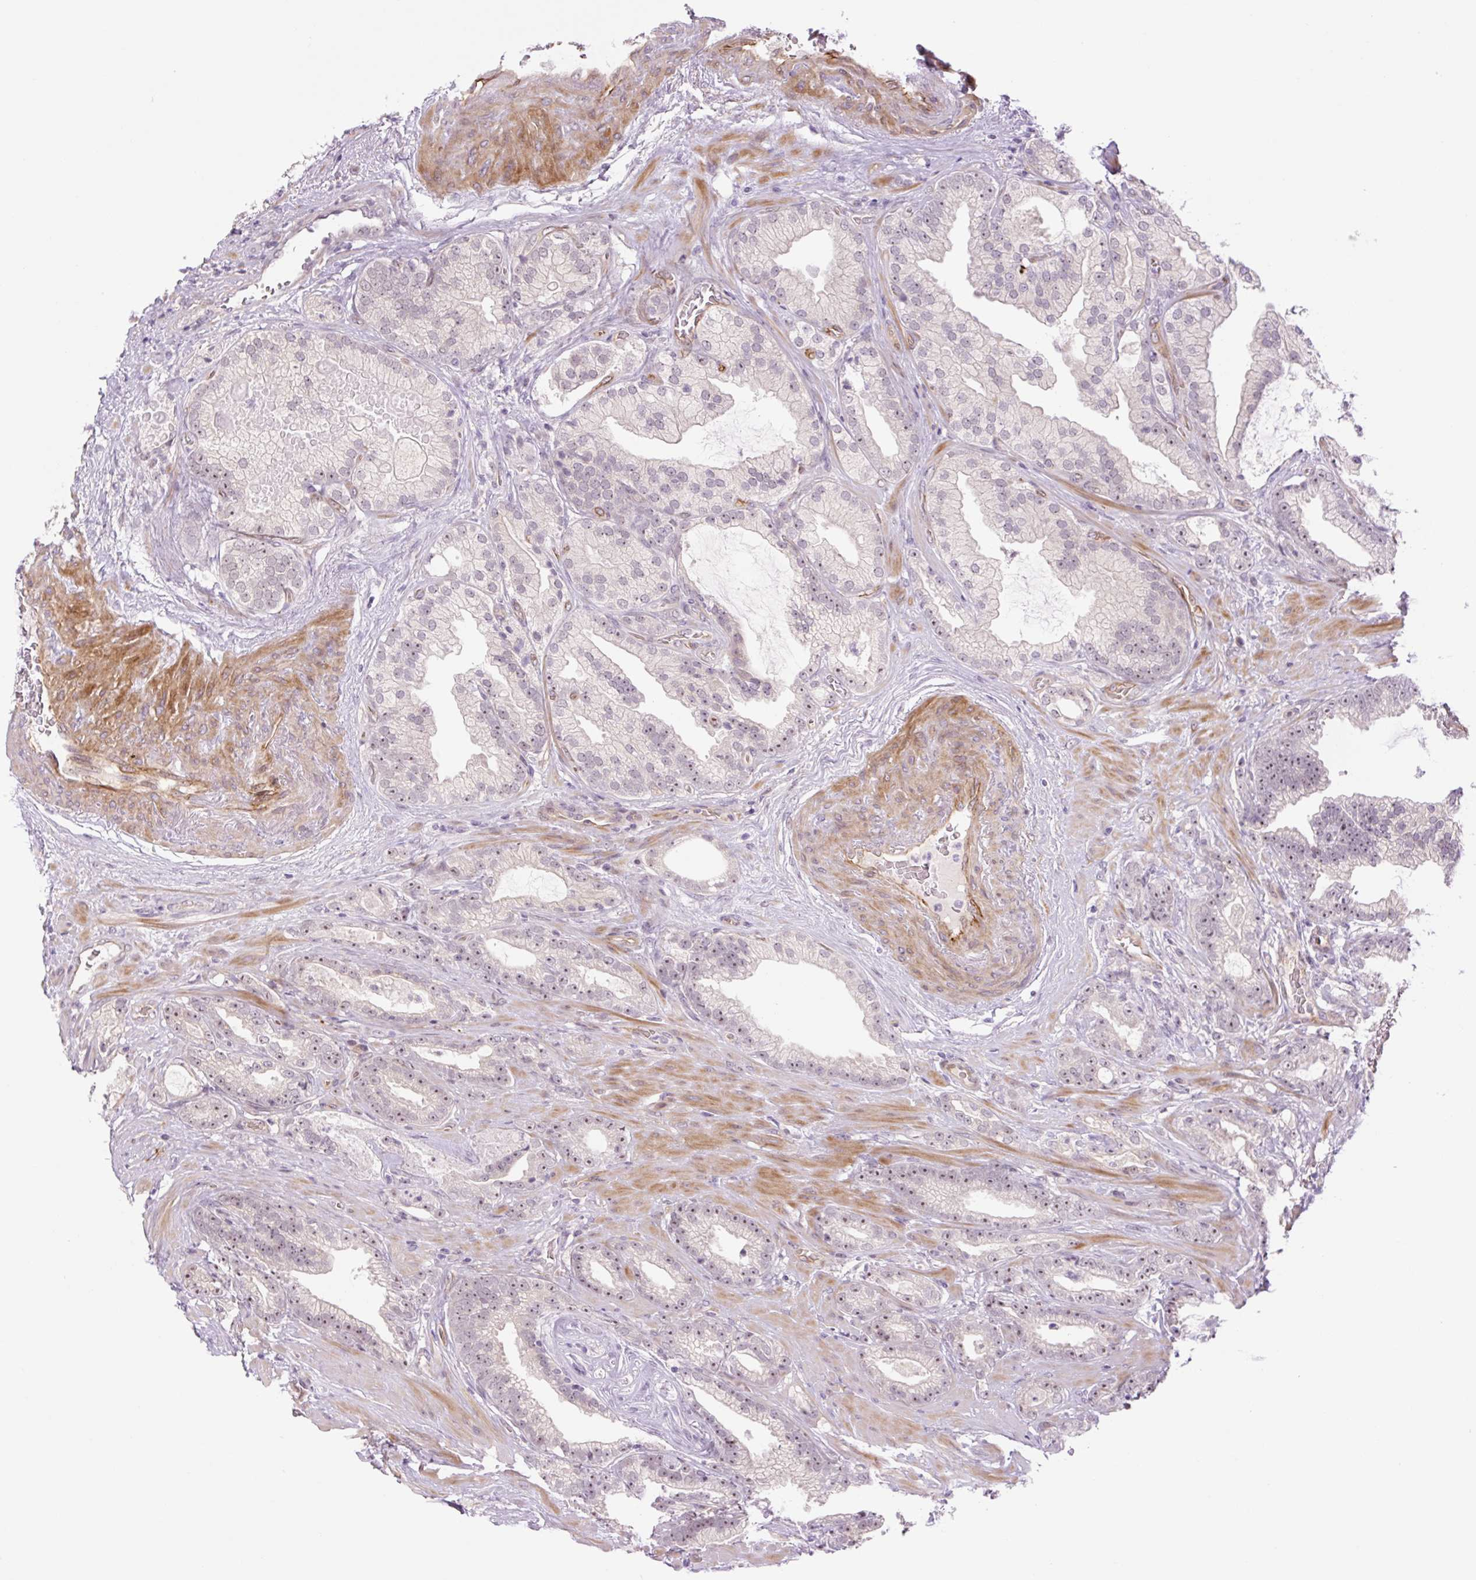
{"staining": {"intensity": "weak", "quantity": ">75%", "location": "nuclear"}, "tissue": "prostate cancer", "cell_type": "Tumor cells", "image_type": "cancer", "snomed": [{"axis": "morphology", "description": "Adenocarcinoma, High grade"}, {"axis": "topography", "description": "Prostate"}], "caption": "Prostate high-grade adenocarcinoma stained with DAB immunohistochemistry (IHC) reveals low levels of weak nuclear positivity in approximately >75% of tumor cells.", "gene": "ZNF417", "patient": {"sex": "male", "age": 68}}